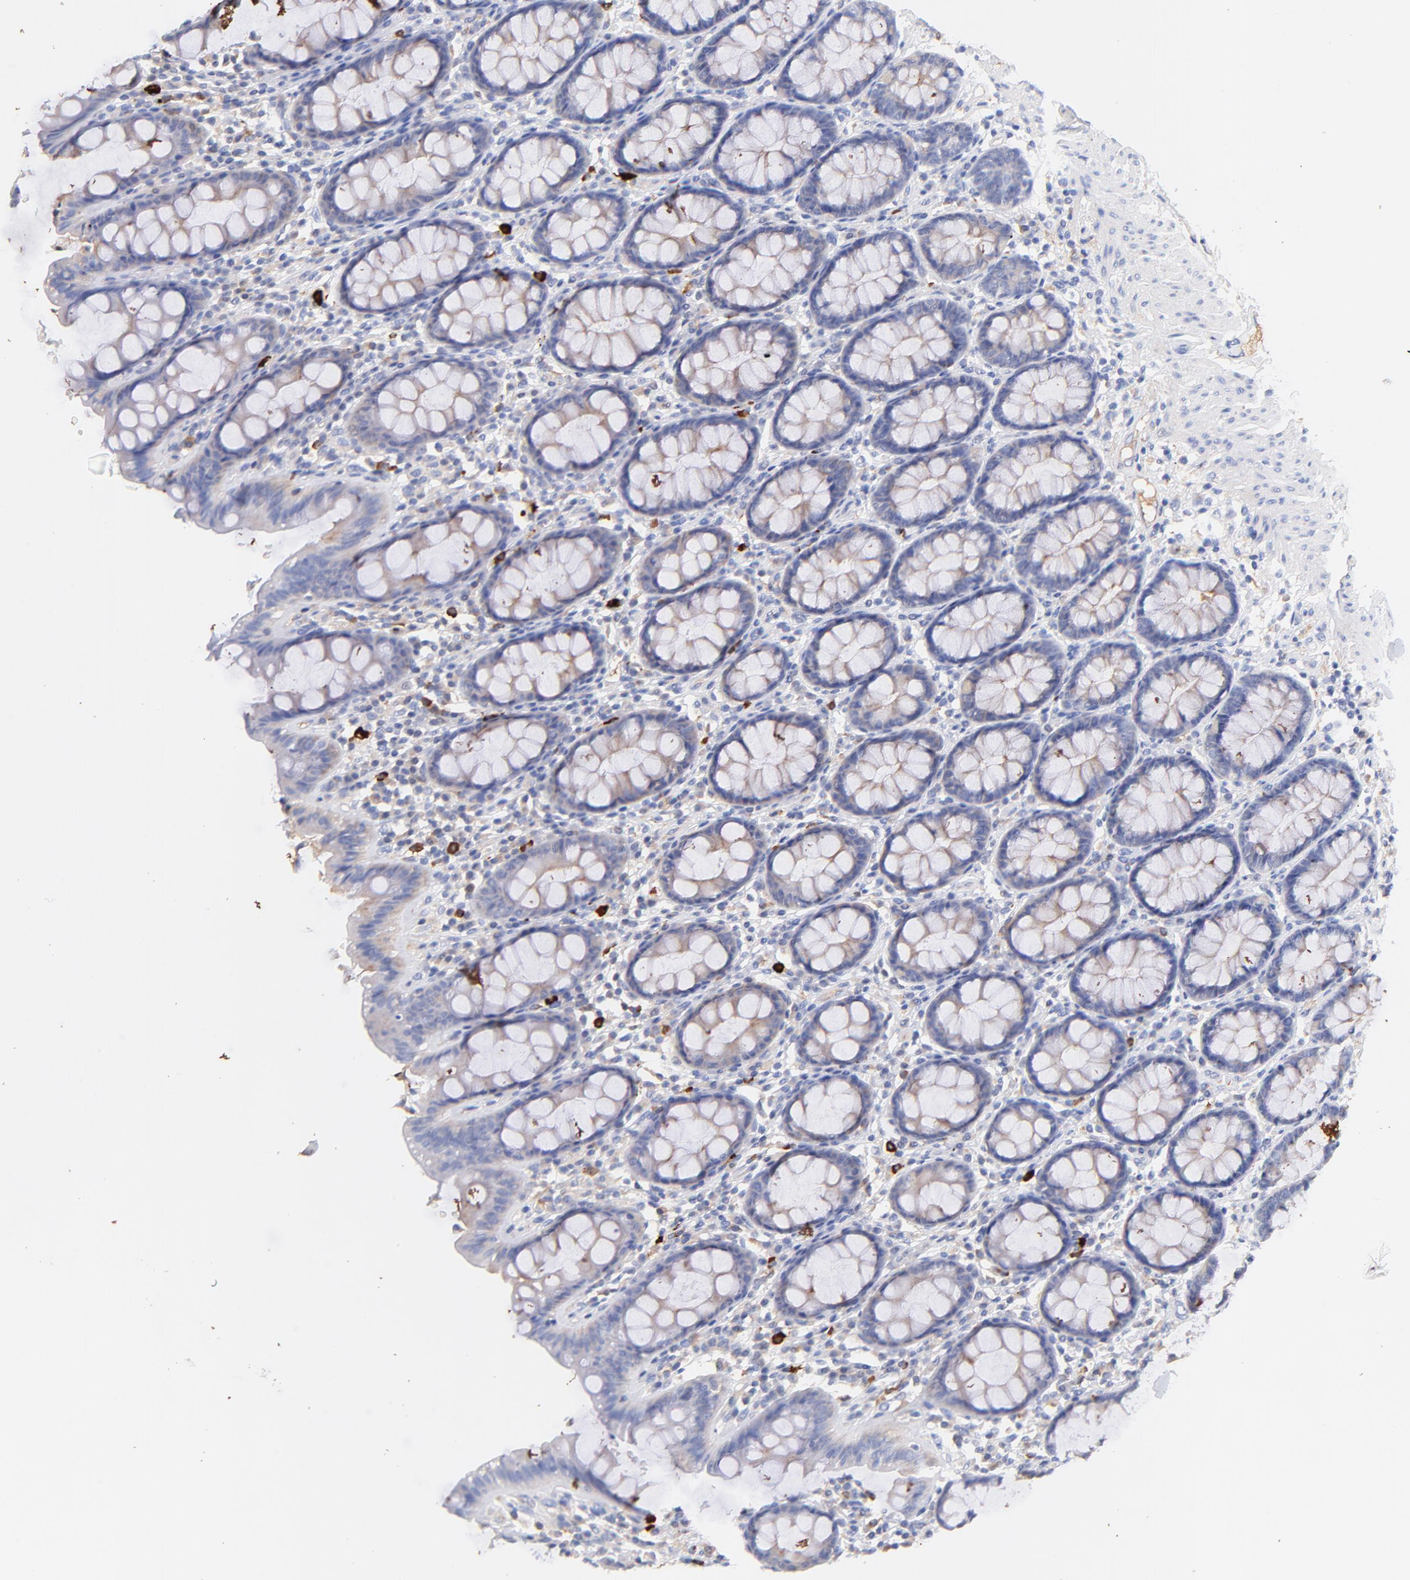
{"staining": {"intensity": "negative", "quantity": "none", "location": "none"}, "tissue": "rectum", "cell_type": "Glandular cells", "image_type": "normal", "snomed": [{"axis": "morphology", "description": "Normal tissue, NOS"}, {"axis": "topography", "description": "Rectum"}], "caption": "This image is of unremarkable rectum stained with immunohistochemistry (IHC) to label a protein in brown with the nuclei are counter-stained blue. There is no positivity in glandular cells. (DAB immunohistochemistry (IHC) with hematoxylin counter stain).", "gene": "IGLV7", "patient": {"sex": "male", "age": 92}}